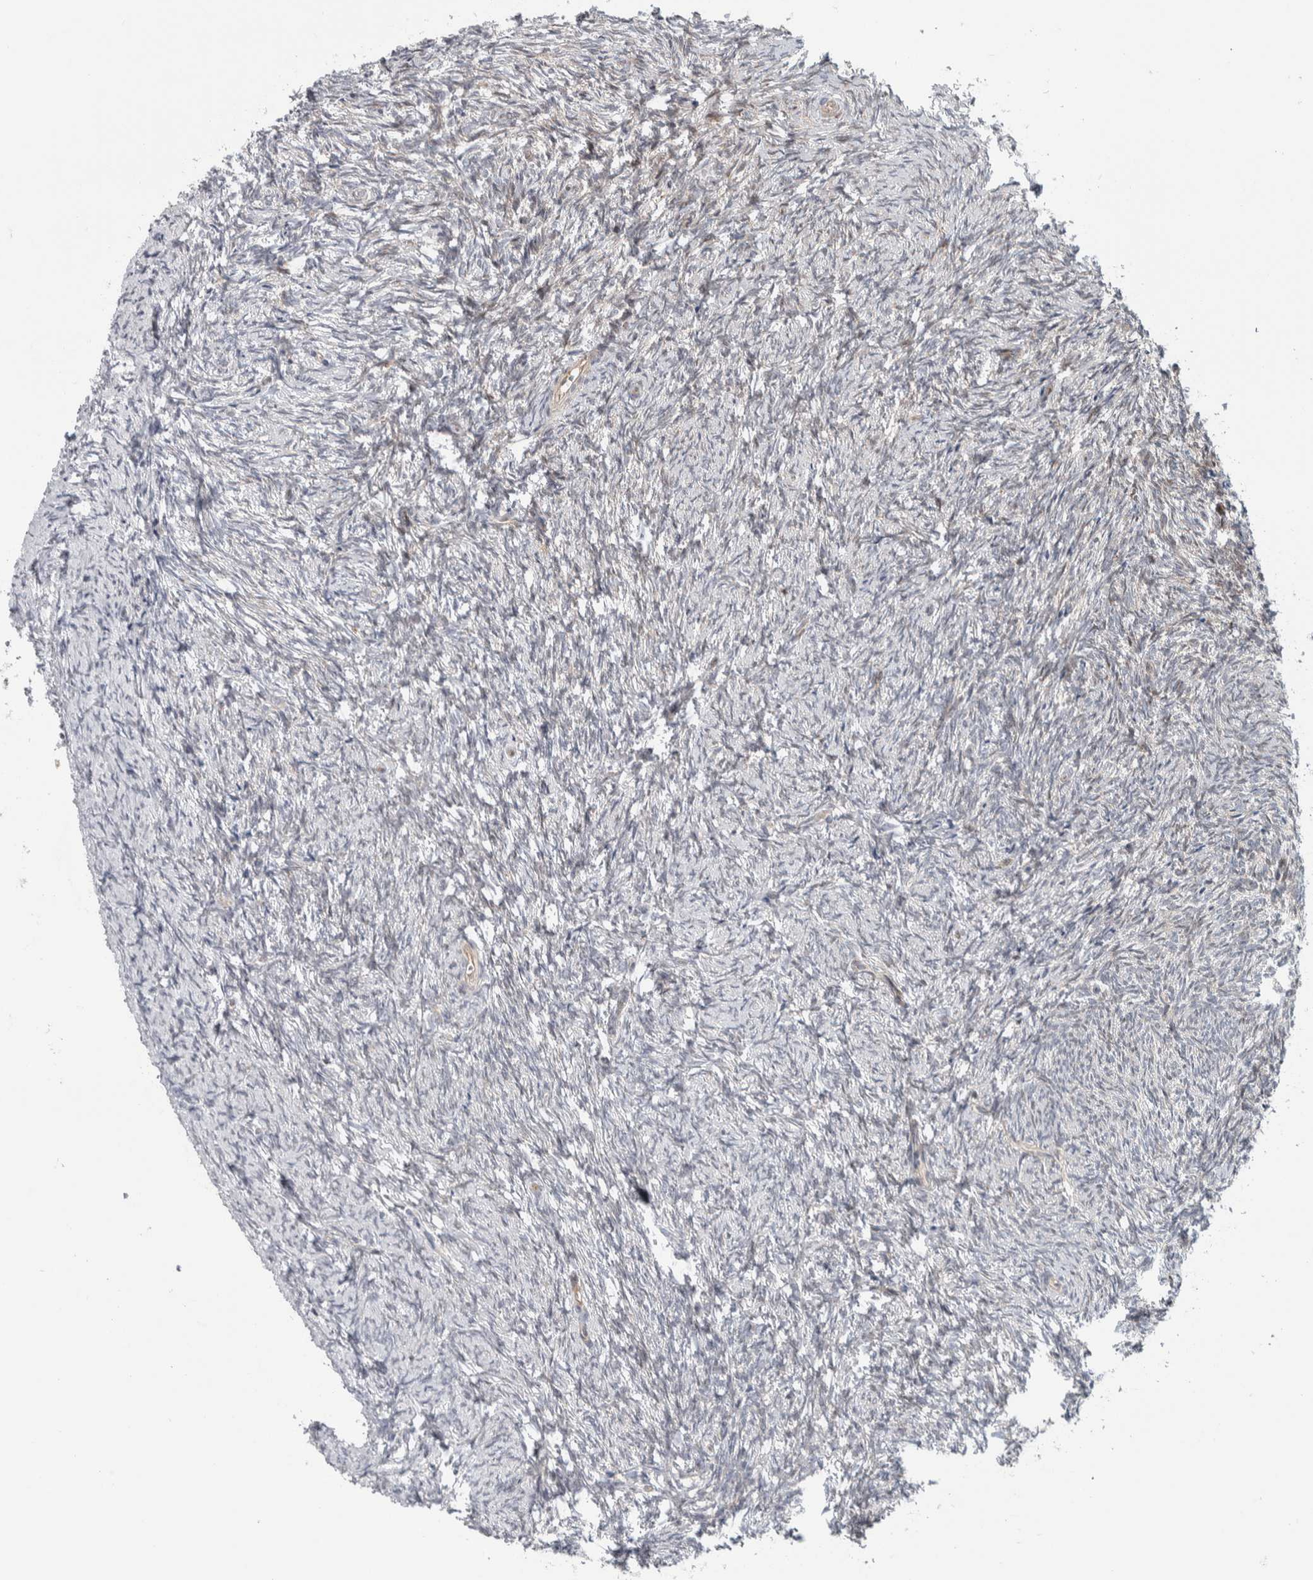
{"staining": {"intensity": "weak", "quantity": "<25%", "location": "cytoplasmic/membranous,nuclear"}, "tissue": "ovary", "cell_type": "Follicle cells", "image_type": "normal", "snomed": [{"axis": "morphology", "description": "Normal tissue, NOS"}, {"axis": "topography", "description": "Ovary"}], "caption": "Follicle cells are negative for protein expression in normal human ovary. (DAB (3,3'-diaminobenzidine) IHC visualized using brightfield microscopy, high magnification).", "gene": "PTPA", "patient": {"sex": "female", "age": 41}}